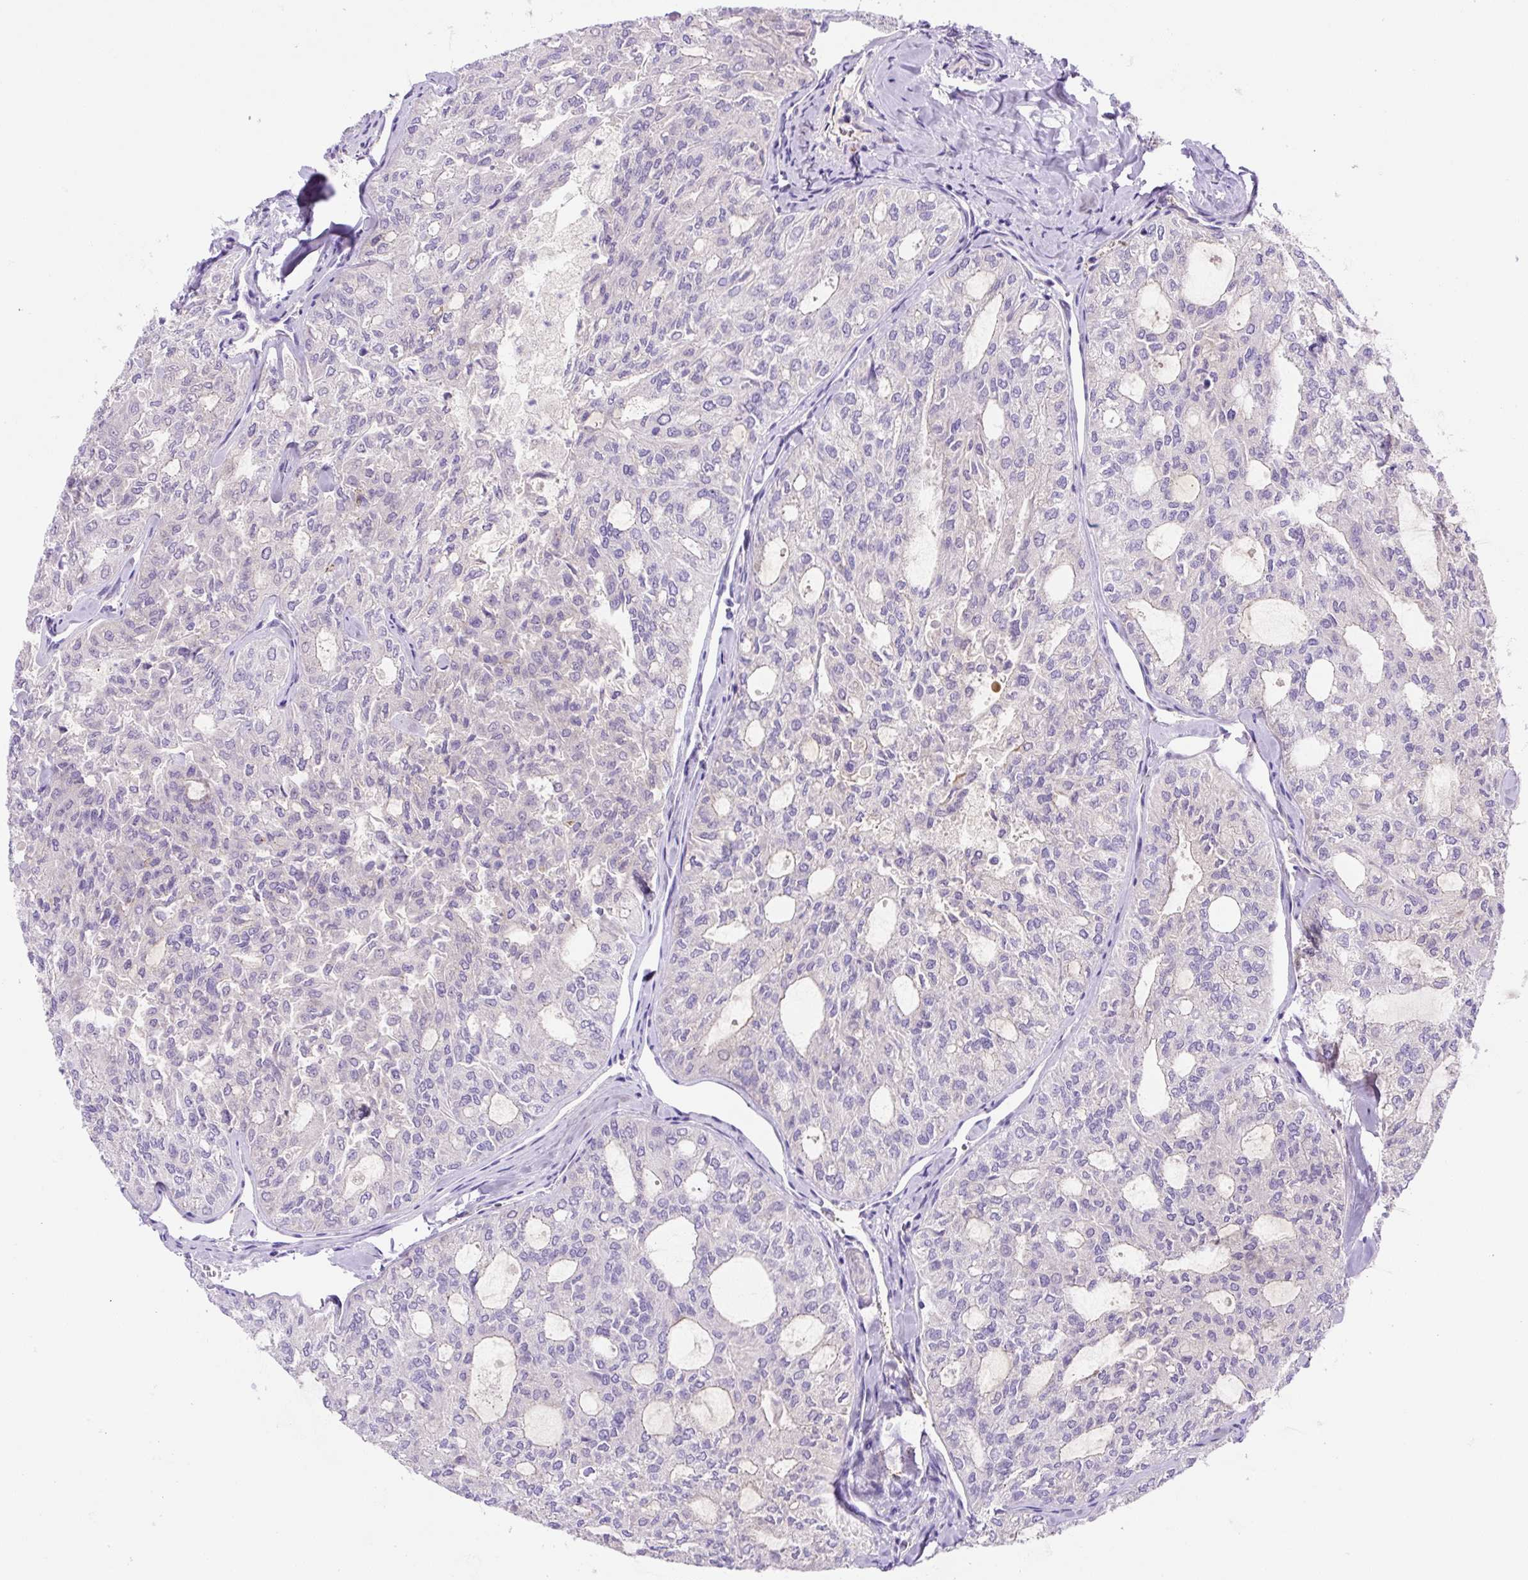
{"staining": {"intensity": "negative", "quantity": "none", "location": "none"}, "tissue": "thyroid cancer", "cell_type": "Tumor cells", "image_type": "cancer", "snomed": [{"axis": "morphology", "description": "Follicular adenoma carcinoma, NOS"}, {"axis": "topography", "description": "Thyroid gland"}], "caption": "Immunohistochemistry micrograph of neoplastic tissue: thyroid cancer (follicular adenoma carcinoma) stained with DAB reveals no significant protein positivity in tumor cells.", "gene": "ASB4", "patient": {"sex": "male", "age": 75}}